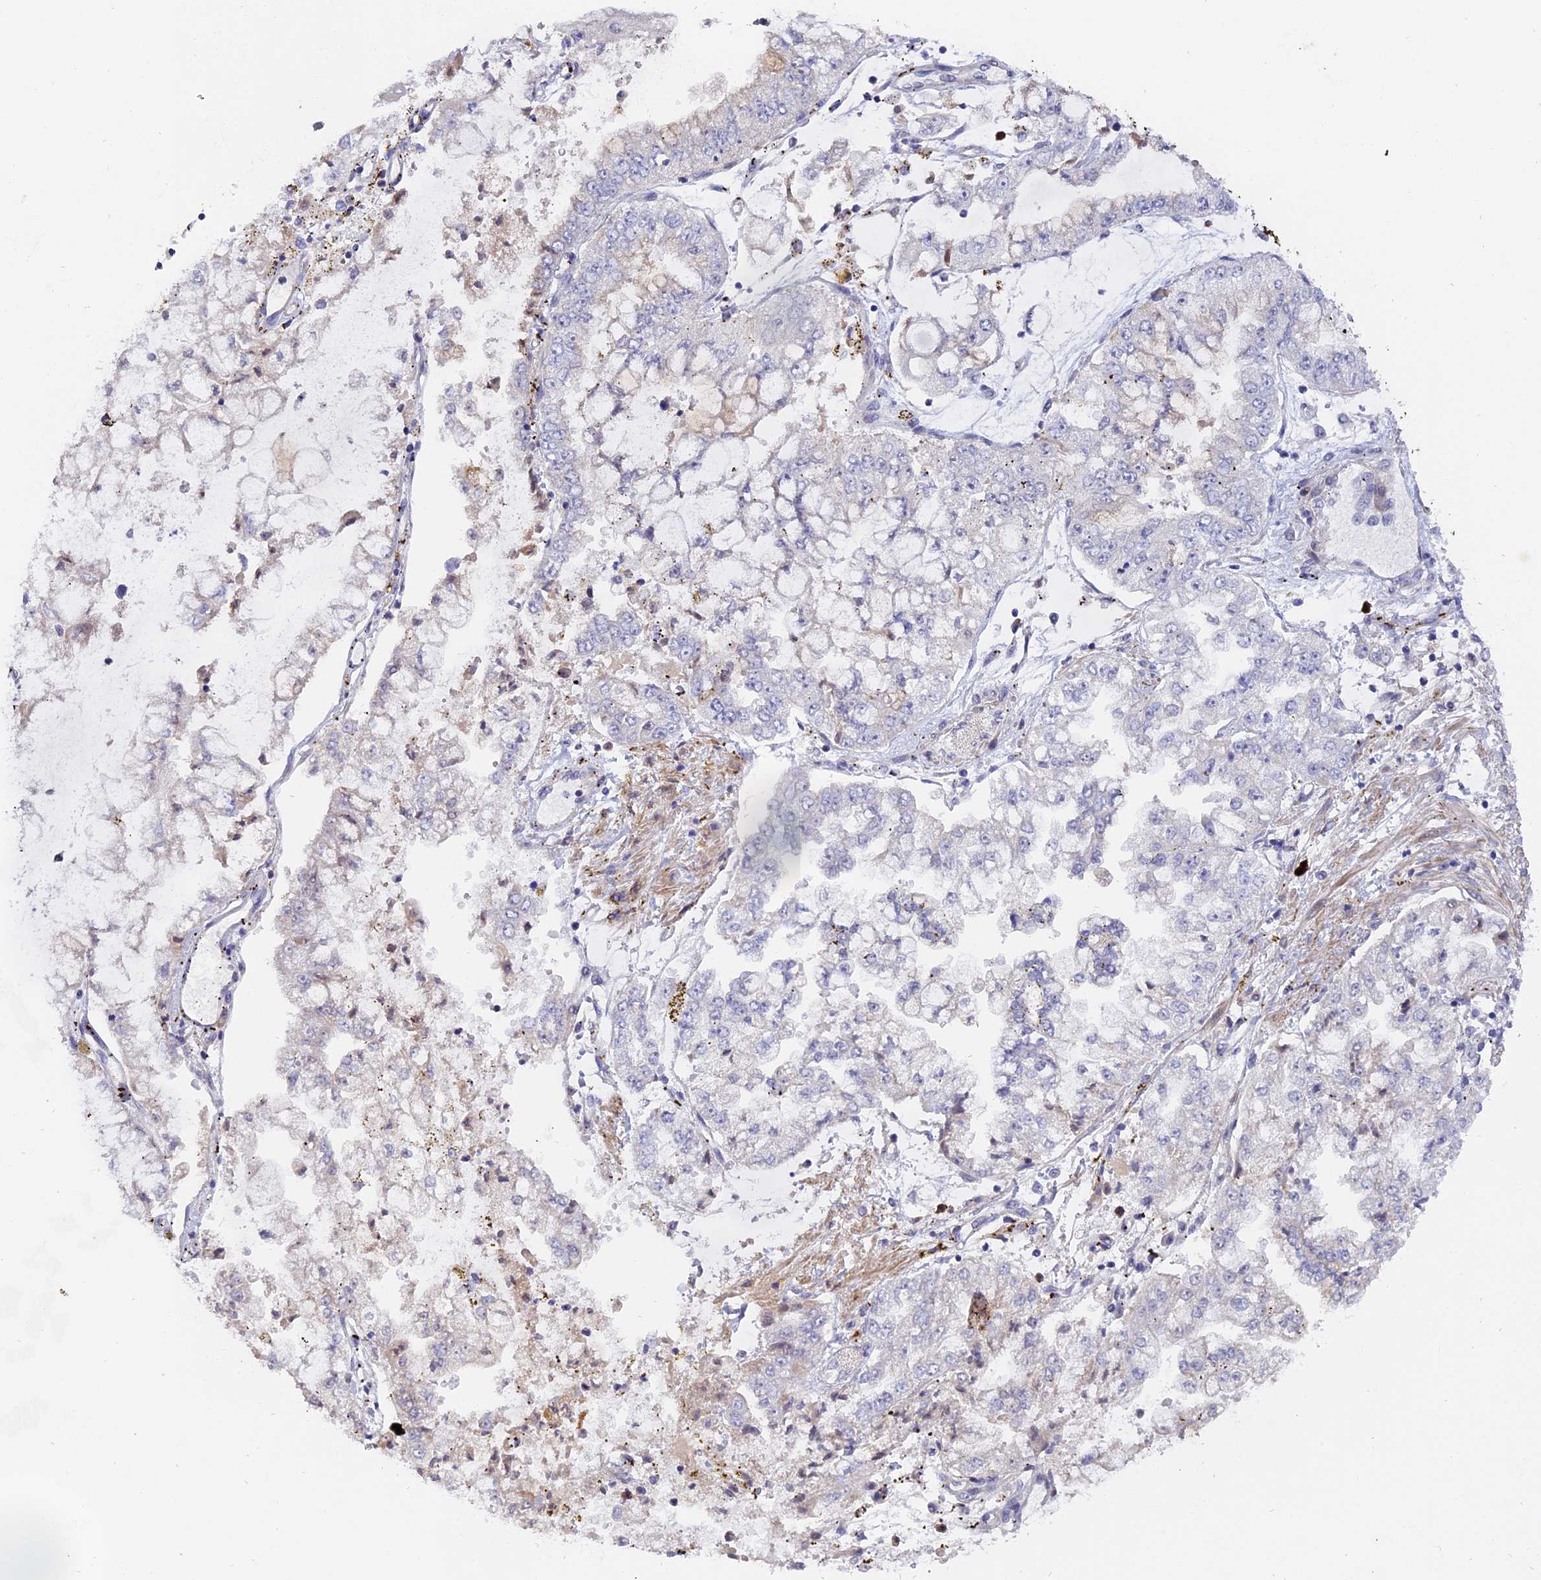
{"staining": {"intensity": "weak", "quantity": "<25%", "location": "cytoplasmic/membranous"}, "tissue": "stomach cancer", "cell_type": "Tumor cells", "image_type": "cancer", "snomed": [{"axis": "morphology", "description": "Adenocarcinoma, NOS"}, {"axis": "topography", "description": "Stomach"}], "caption": "Tumor cells are negative for protein expression in human stomach cancer.", "gene": "PYGO1", "patient": {"sex": "male", "age": 76}}